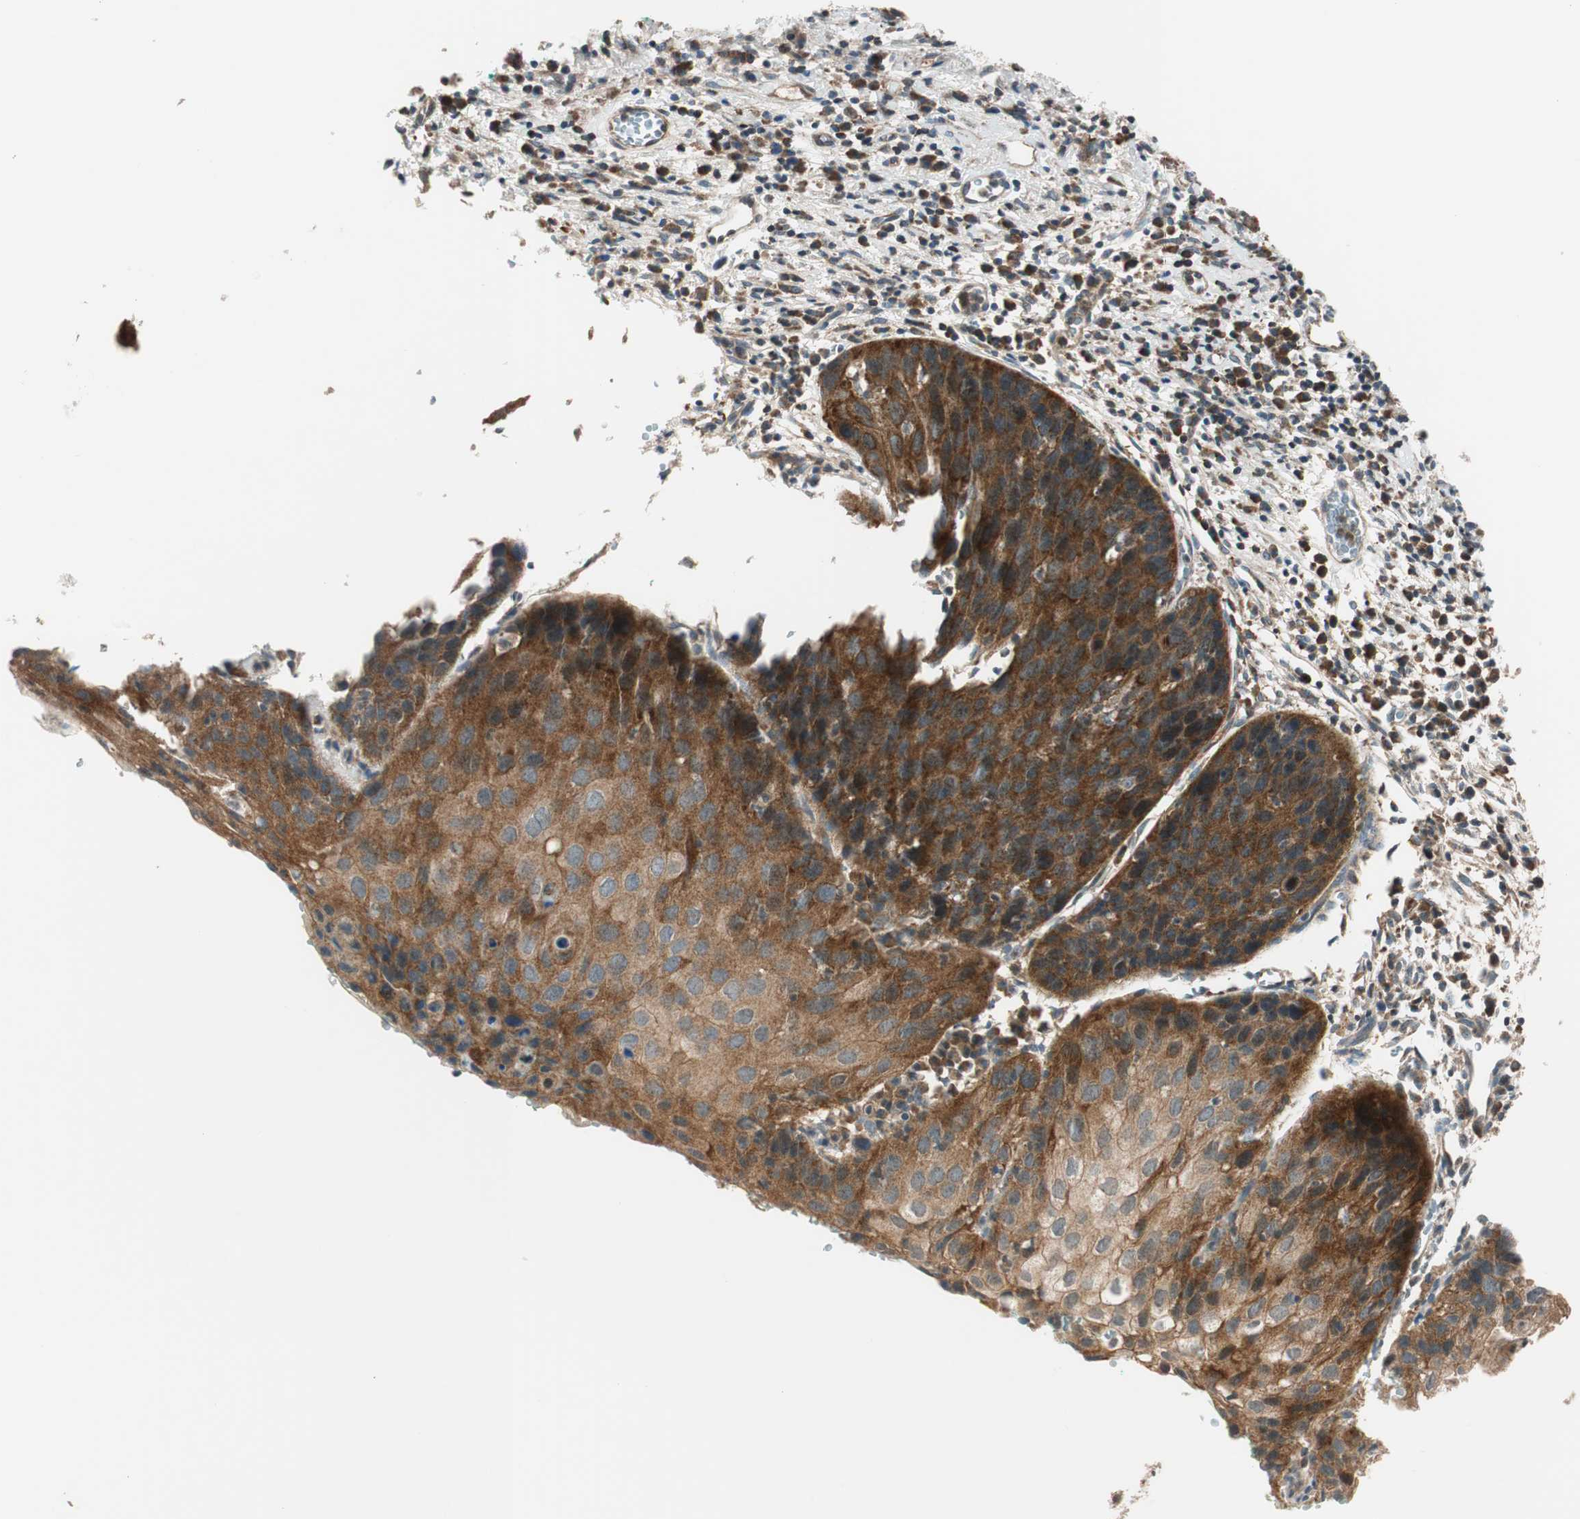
{"staining": {"intensity": "strong", "quantity": ">75%", "location": "cytoplasmic/membranous"}, "tissue": "cervical cancer", "cell_type": "Tumor cells", "image_type": "cancer", "snomed": [{"axis": "morphology", "description": "Squamous cell carcinoma, NOS"}, {"axis": "topography", "description": "Cervix"}], "caption": "A high amount of strong cytoplasmic/membranous expression is identified in approximately >75% of tumor cells in cervical cancer tissue.", "gene": "ABI1", "patient": {"sex": "female", "age": 38}}